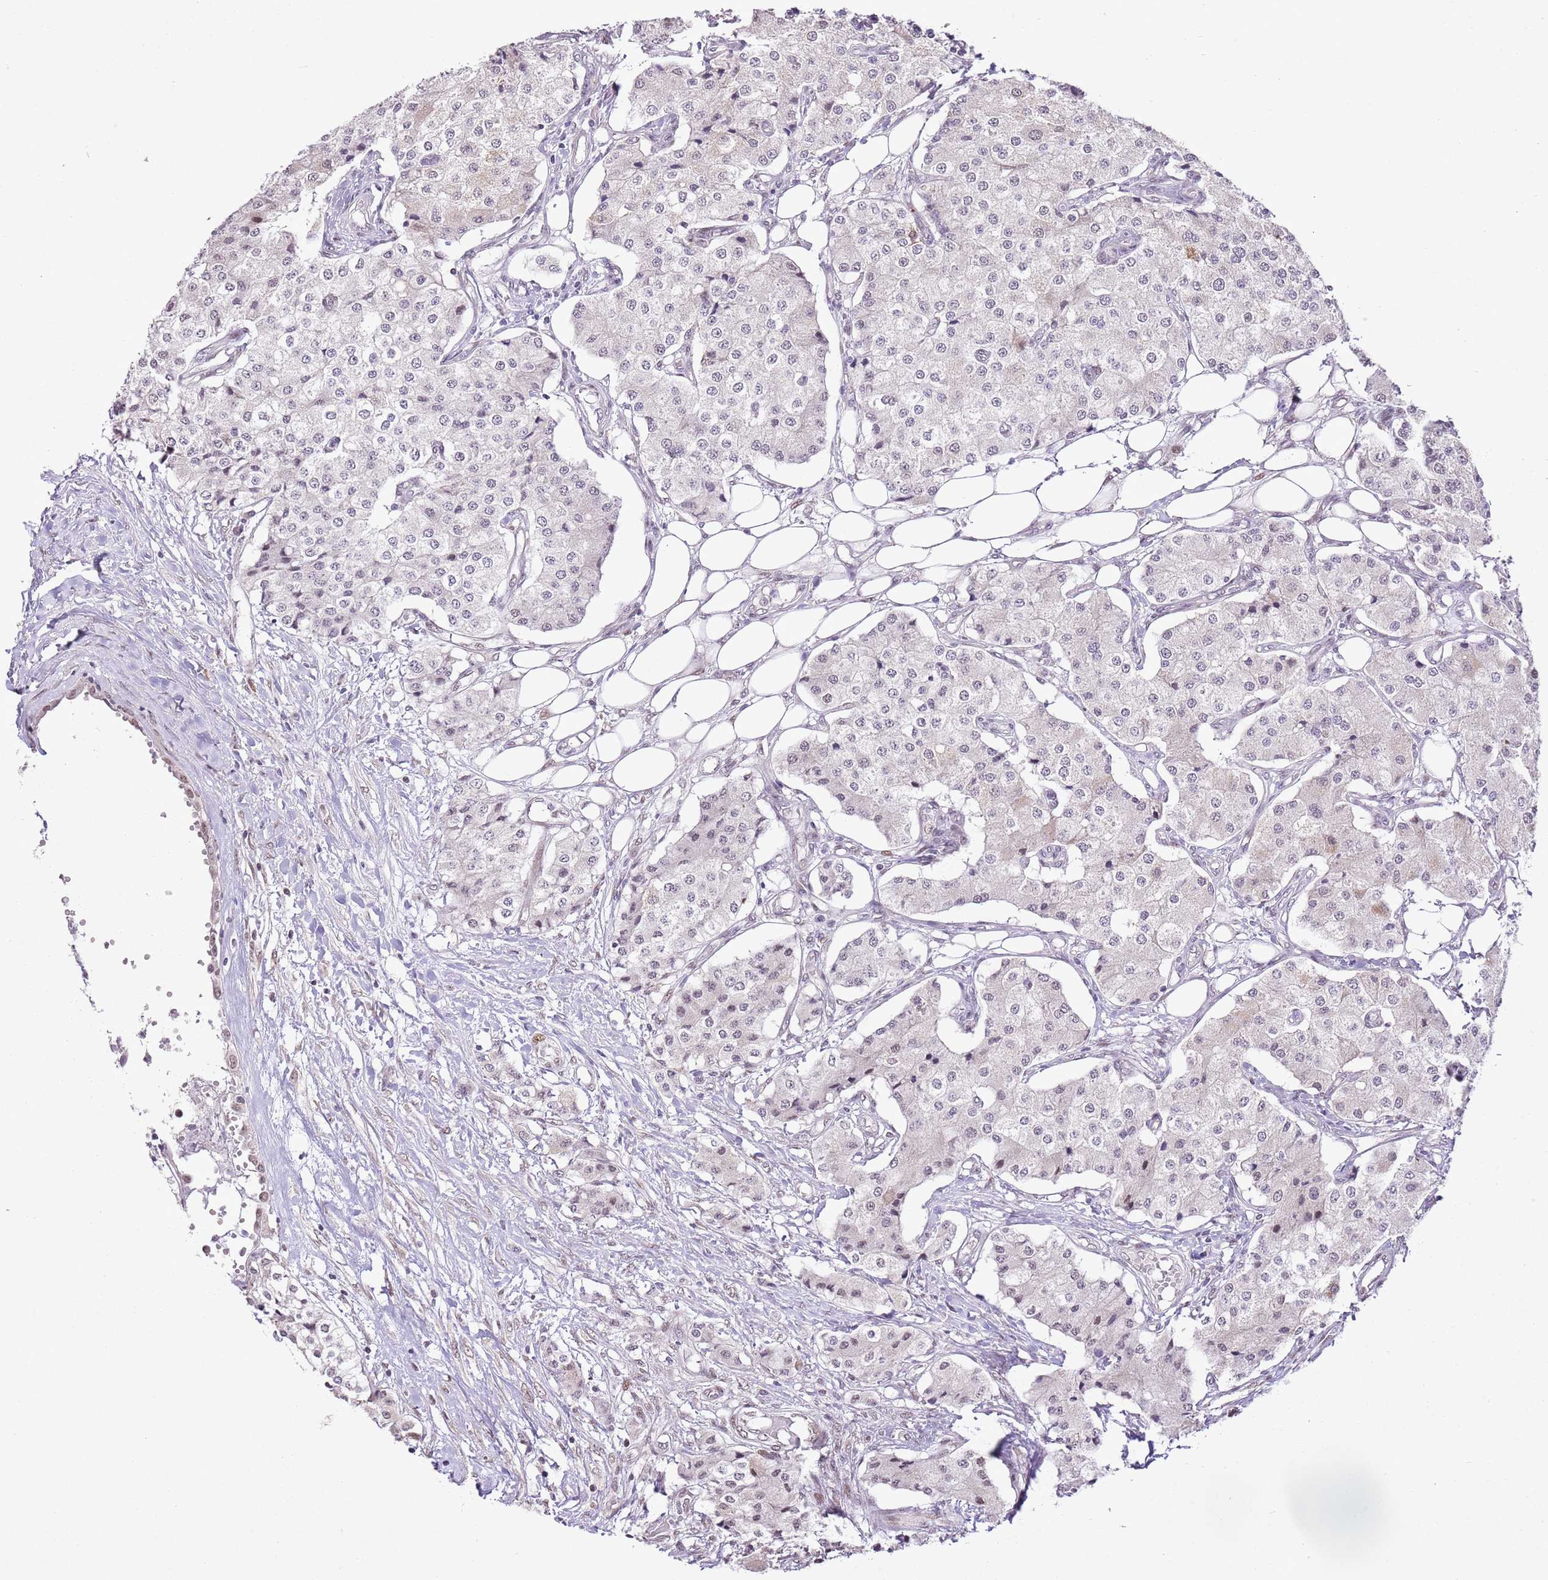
{"staining": {"intensity": "weak", "quantity": "<25%", "location": "nuclear"}, "tissue": "carcinoid", "cell_type": "Tumor cells", "image_type": "cancer", "snomed": [{"axis": "morphology", "description": "Carcinoid, malignant, NOS"}, {"axis": "topography", "description": "Colon"}], "caption": "IHC of carcinoid shows no staining in tumor cells.", "gene": "NACC2", "patient": {"sex": "female", "age": 52}}